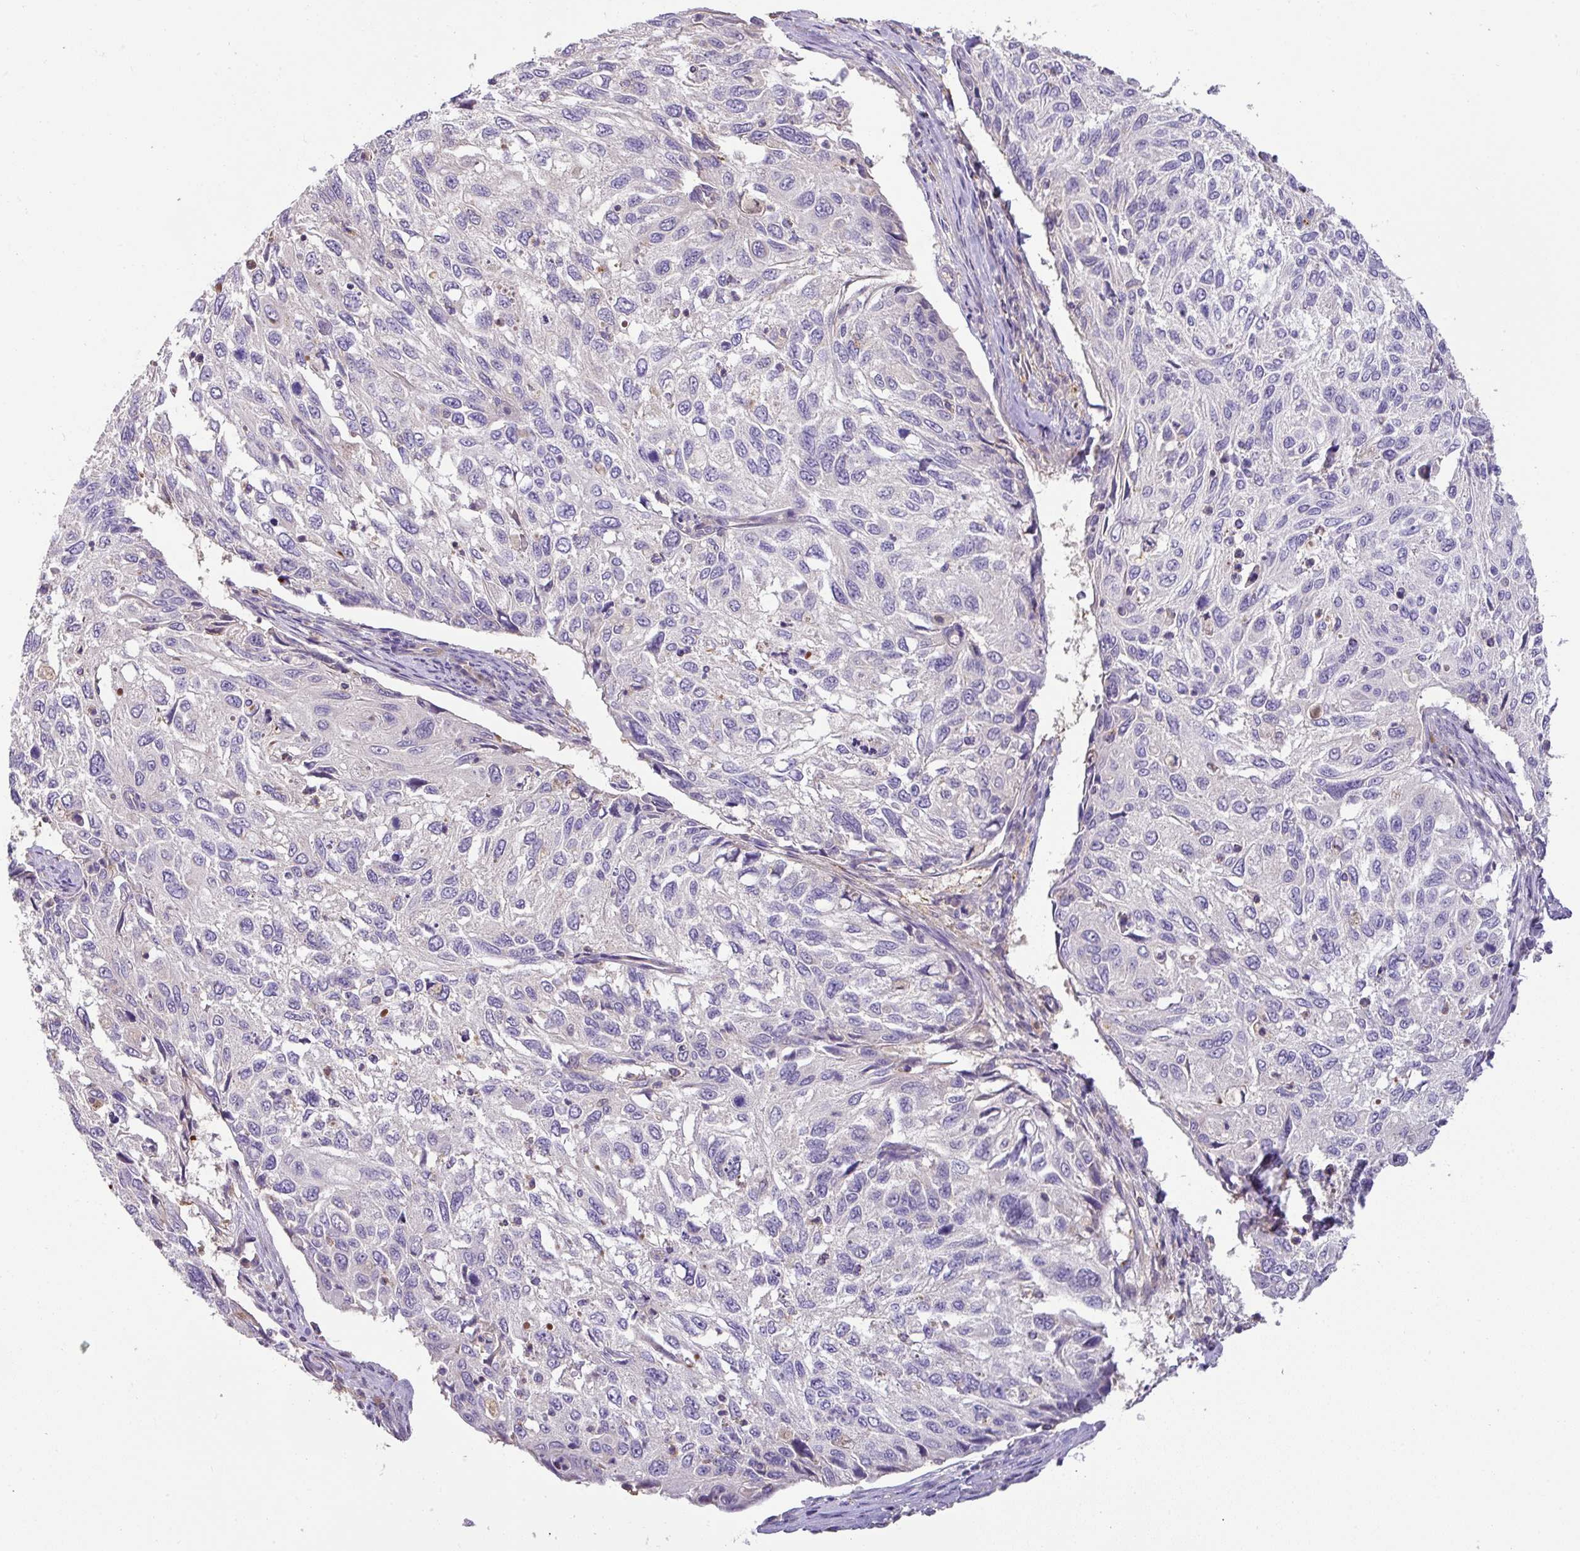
{"staining": {"intensity": "negative", "quantity": "none", "location": "none"}, "tissue": "cervical cancer", "cell_type": "Tumor cells", "image_type": "cancer", "snomed": [{"axis": "morphology", "description": "Squamous cell carcinoma, NOS"}, {"axis": "topography", "description": "Cervix"}], "caption": "DAB immunohistochemical staining of cervical cancer (squamous cell carcinoma) demonstrates no significant staining in tumor cells. Brightfield microscopy of IHC stained with DAB (3,3'-diaminobenzidine) (brown) and hematoxylin (blue), captured at high magnification.", "gene": "HOXC13", "patient": {"sex": "female", "age": 70}}